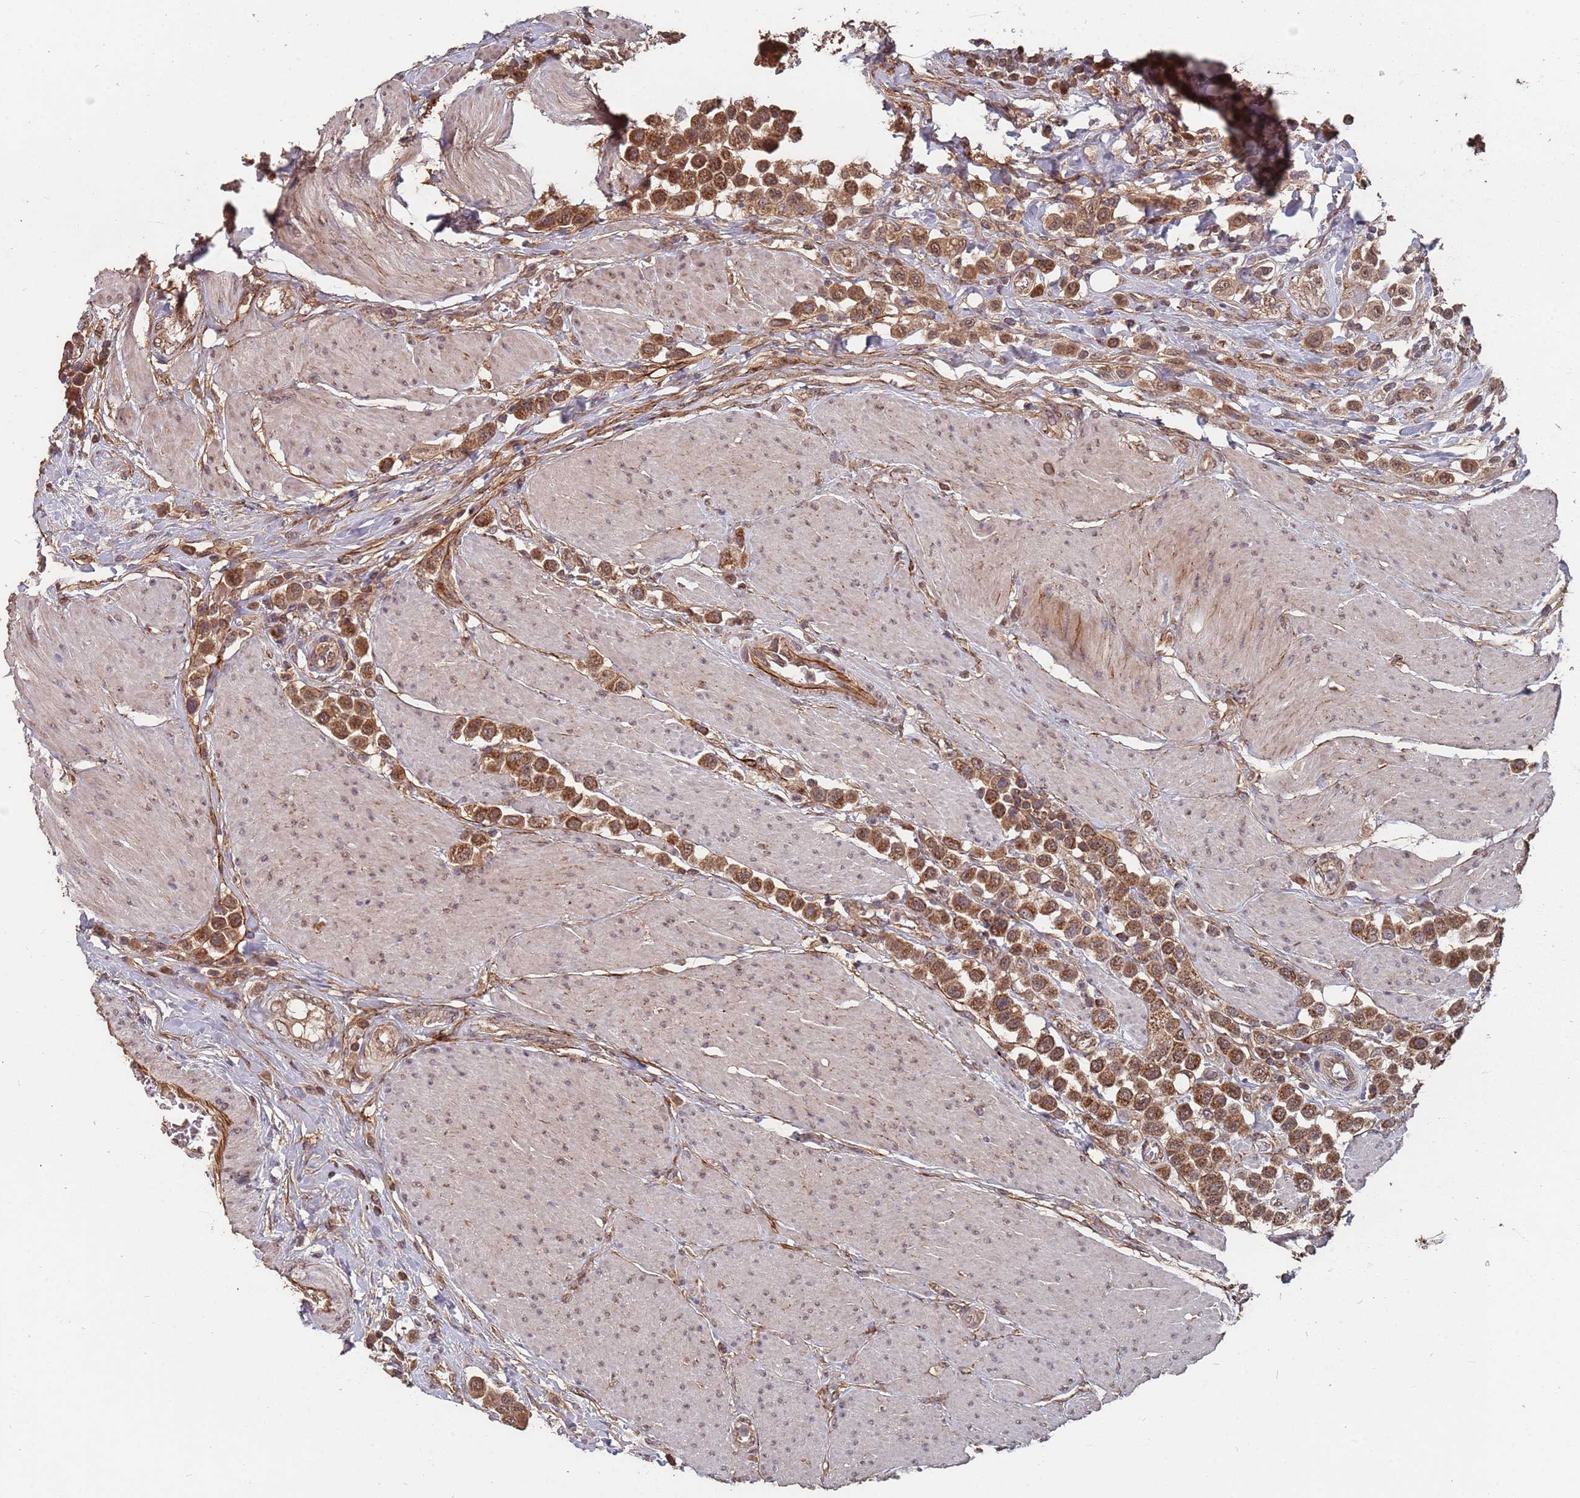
{"staining": {"intensity": "moderate", "quantity": ">75%", "location": "cytoplasmic/membranous,nuclear"}, "tissue": "urothelial cancer", "cell_type": "Tumor cells", "image_type": "cancer", "snomed": [{"axis": "morphology", "description": "Urothelial carcinoma, High grade"}, {"axis": "topography", "description": "Urinary bladder"}], "caption": "Immunohistochemistry (DAB) staining of high-grade urothelial carcinoma demonstrates moderate cytoplasmic/membranous and nuclear protein expression in about >75% of tumor cells.", "gene": "PRORP", "patient": {"sex": "male", "age": 50}}